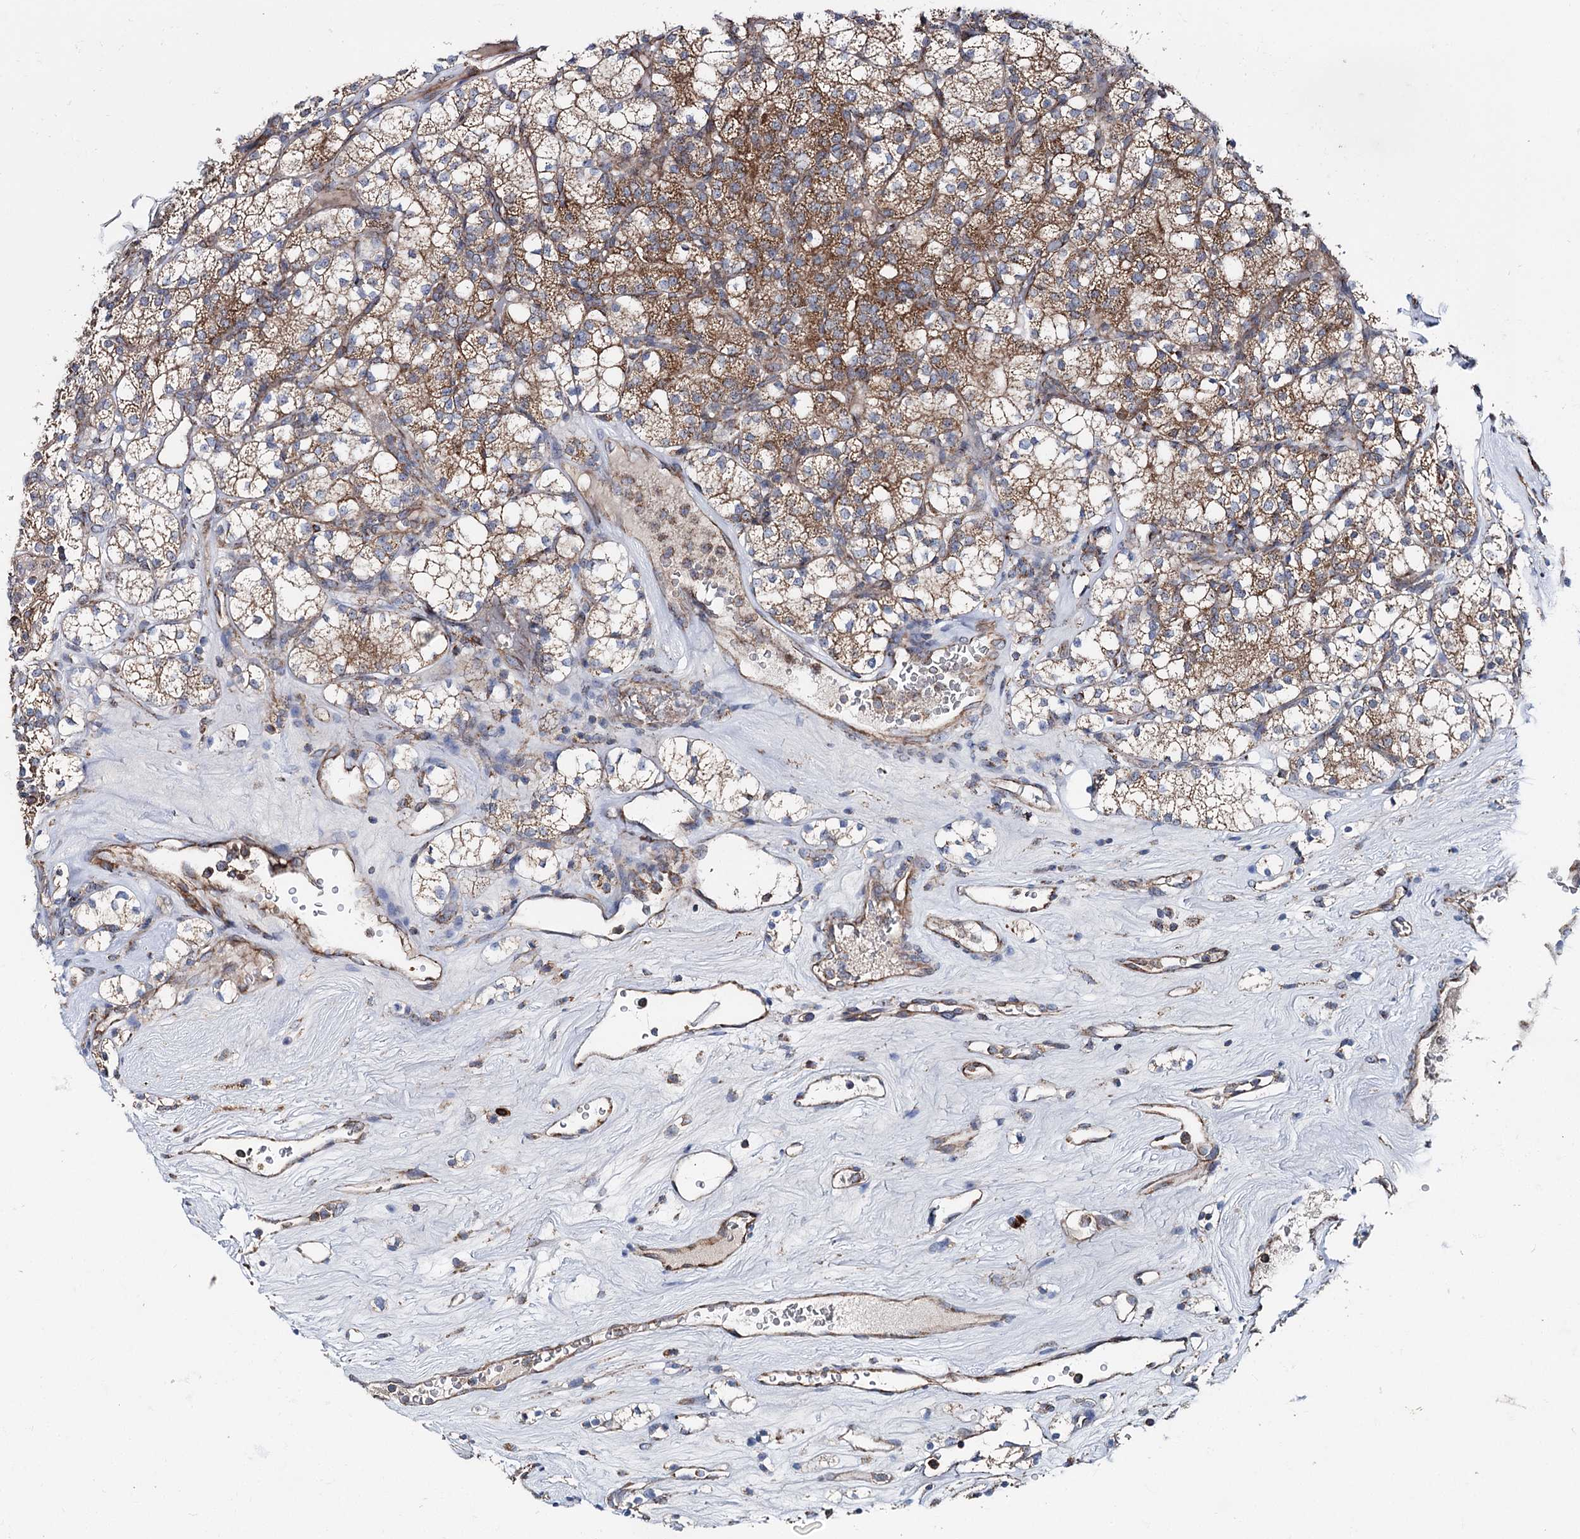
{"staining": {"intensity": "moderate", "quantity": ">75%", "location": "cytoplasmic/membranous"}, "tissue": "renal cancer", "cell_type": "Tumor cells", "image_type": "cancer", "snomed": [{"axis": "morphology", "description": "Adenocarcinoma, NOS"}, {"axis": "topography", "description": "Kidney"}], "caption": "The histopathology image shows a brown stain indicating the presence of a protein in the cytoplasmic/membranous of tumor cells in adenocarcinoma (renal). The staining is performed using DAB brown chromogen to label protein expression. The nuclei are counter-stained blue using hematoxylin.", "gene": "MSANTD2", "patient": {"sex": "male", "age": 77}}